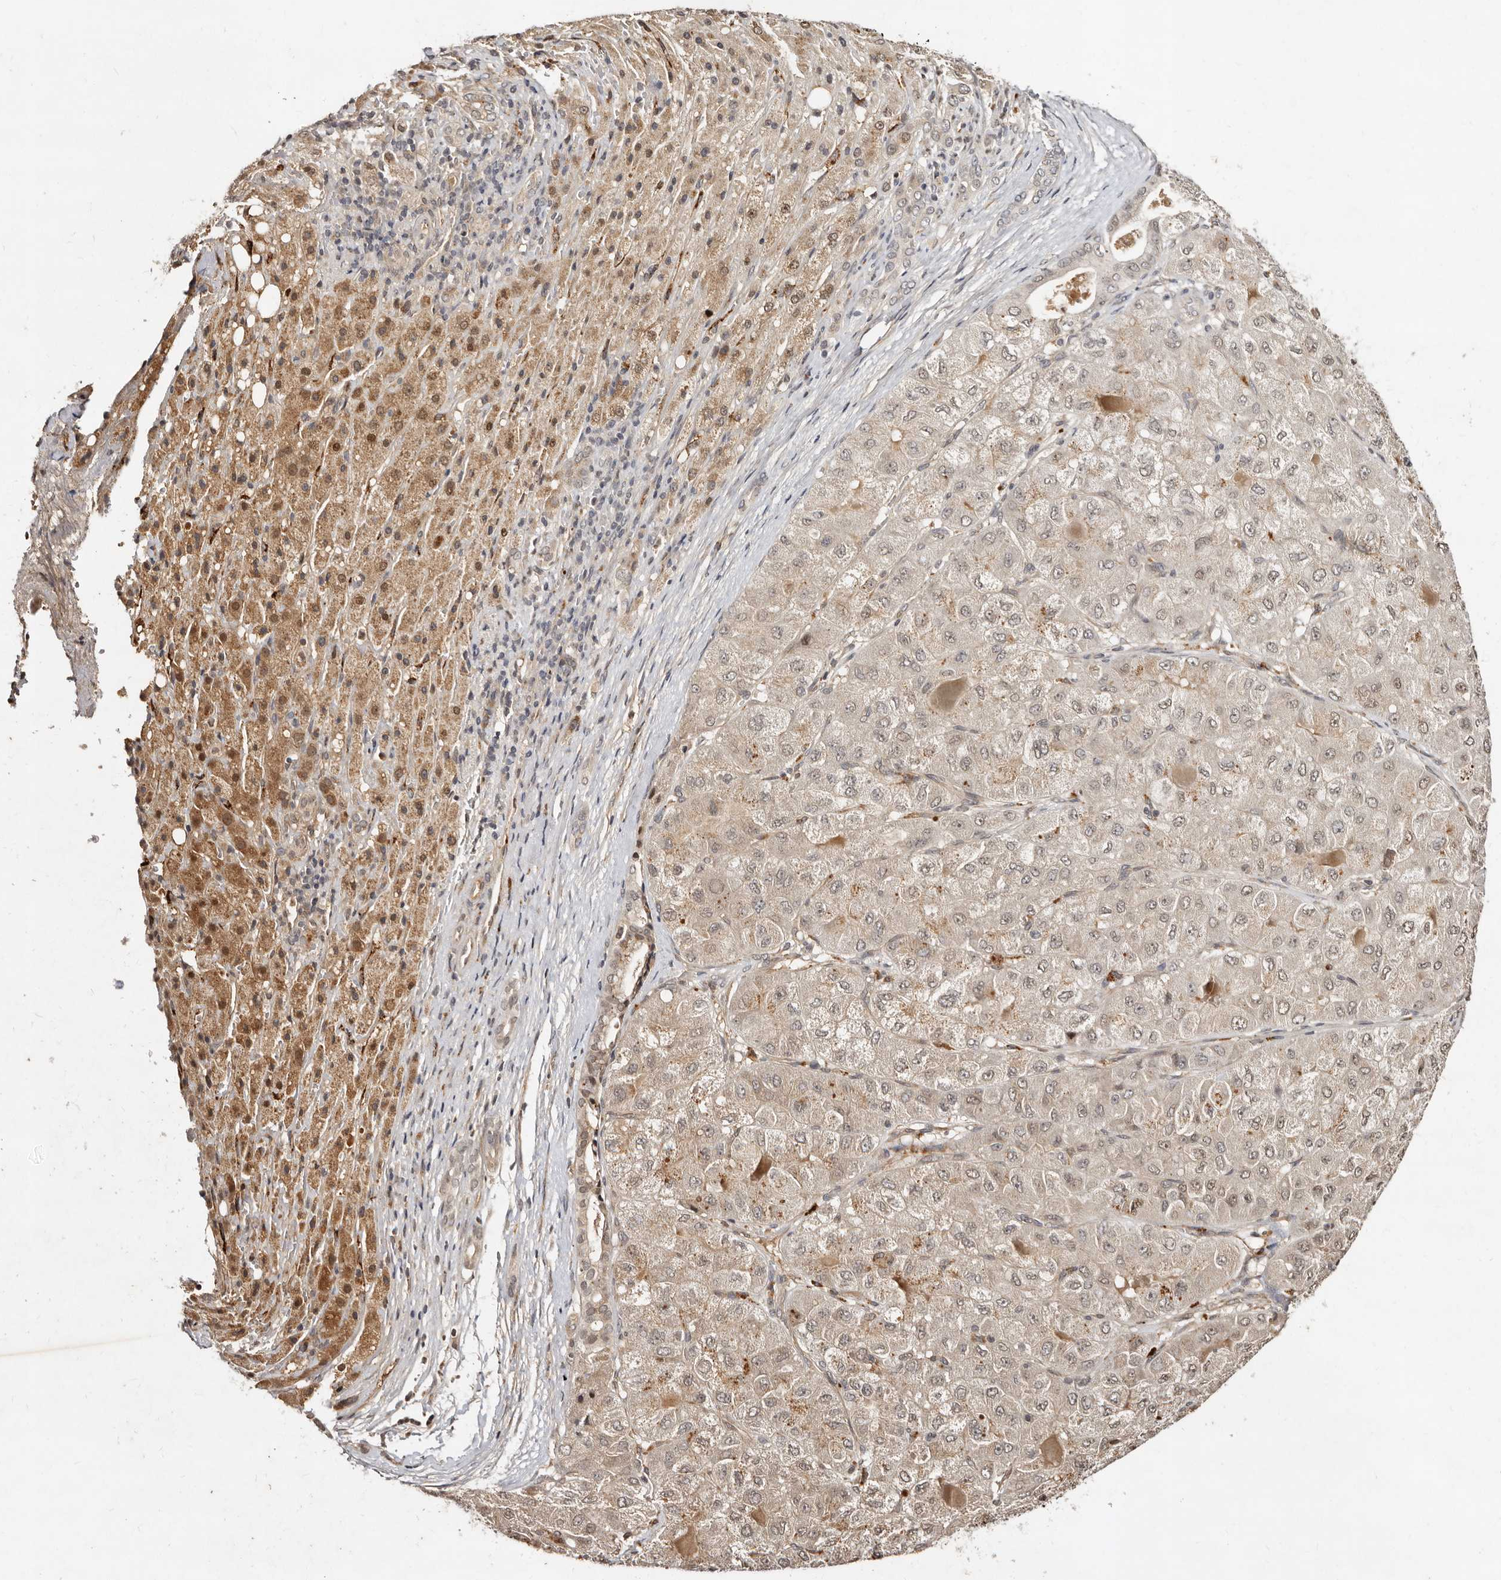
{"staining": {"intensity": "weak", "quantity": ">75%", "location": "nuclear"}, "tissue": "liver cancer", "cell_type": "Tumor cells", "image_type": "cancer", "snomed": [{"axis": "morphology", "description": "Carcinoma, Hepatocellular, NOS"}, {"axis": "topography", "description": "Liver"}], "caption": "Liver hepatocellular carcinoma stained with a protein marker shows weak staining in tumor cells.", "gene": "LCORL", "patient": {"sex": "male", "age": 80}}